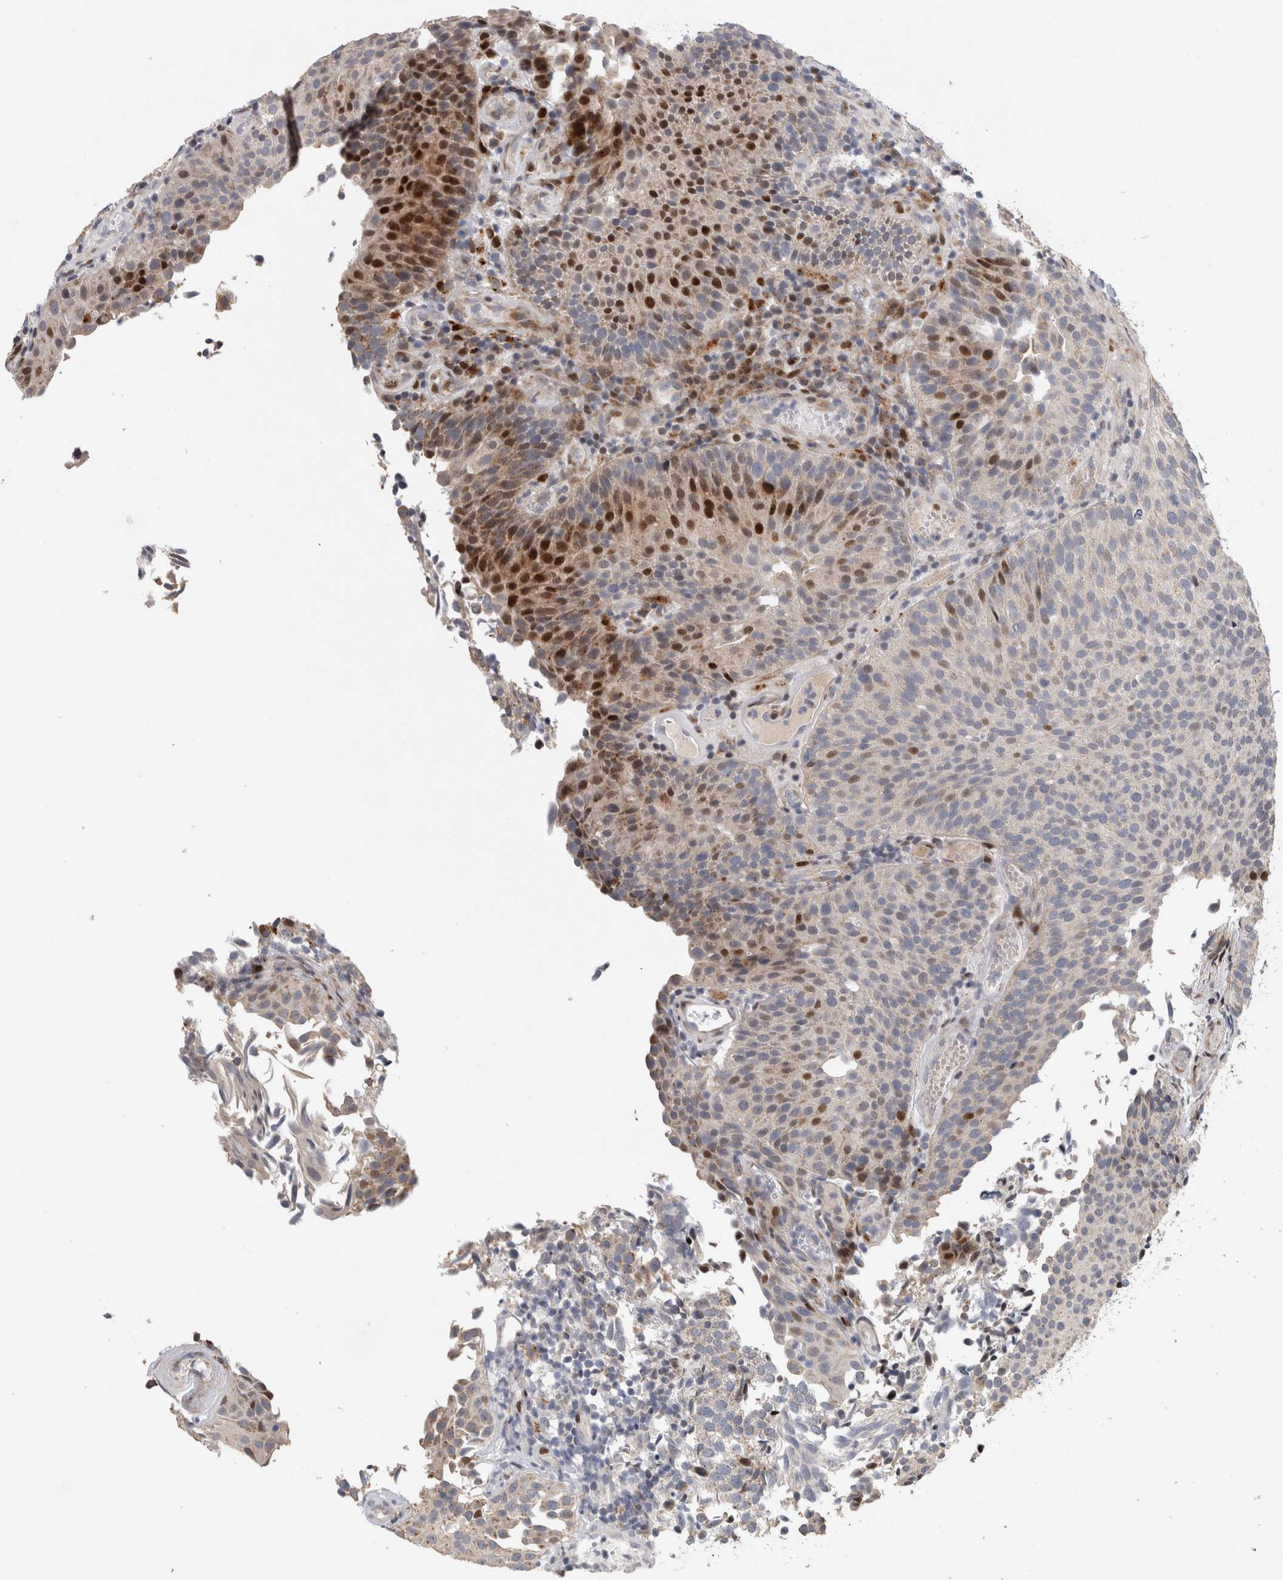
{"staining": {"intensity": "strong", "quantity": "<25%", "location": "nuclear"}, "tissue": "urothelial cancer", "cell_type": "Tumor cells", "image_type": "cancer", "snomed": [{"axis": "morphology", "description": "Urothelial carcinoma, Low grade"}, {"axis": "topography", "description": "Urinary bladder"}], "caption": "DAB immunohistochemical staining of urothelial cancer shows strong nuclear protein staining in about <25% of tumor cells.", "gene": "RBM48", "patient": {"sex": "male", "age": 86}}